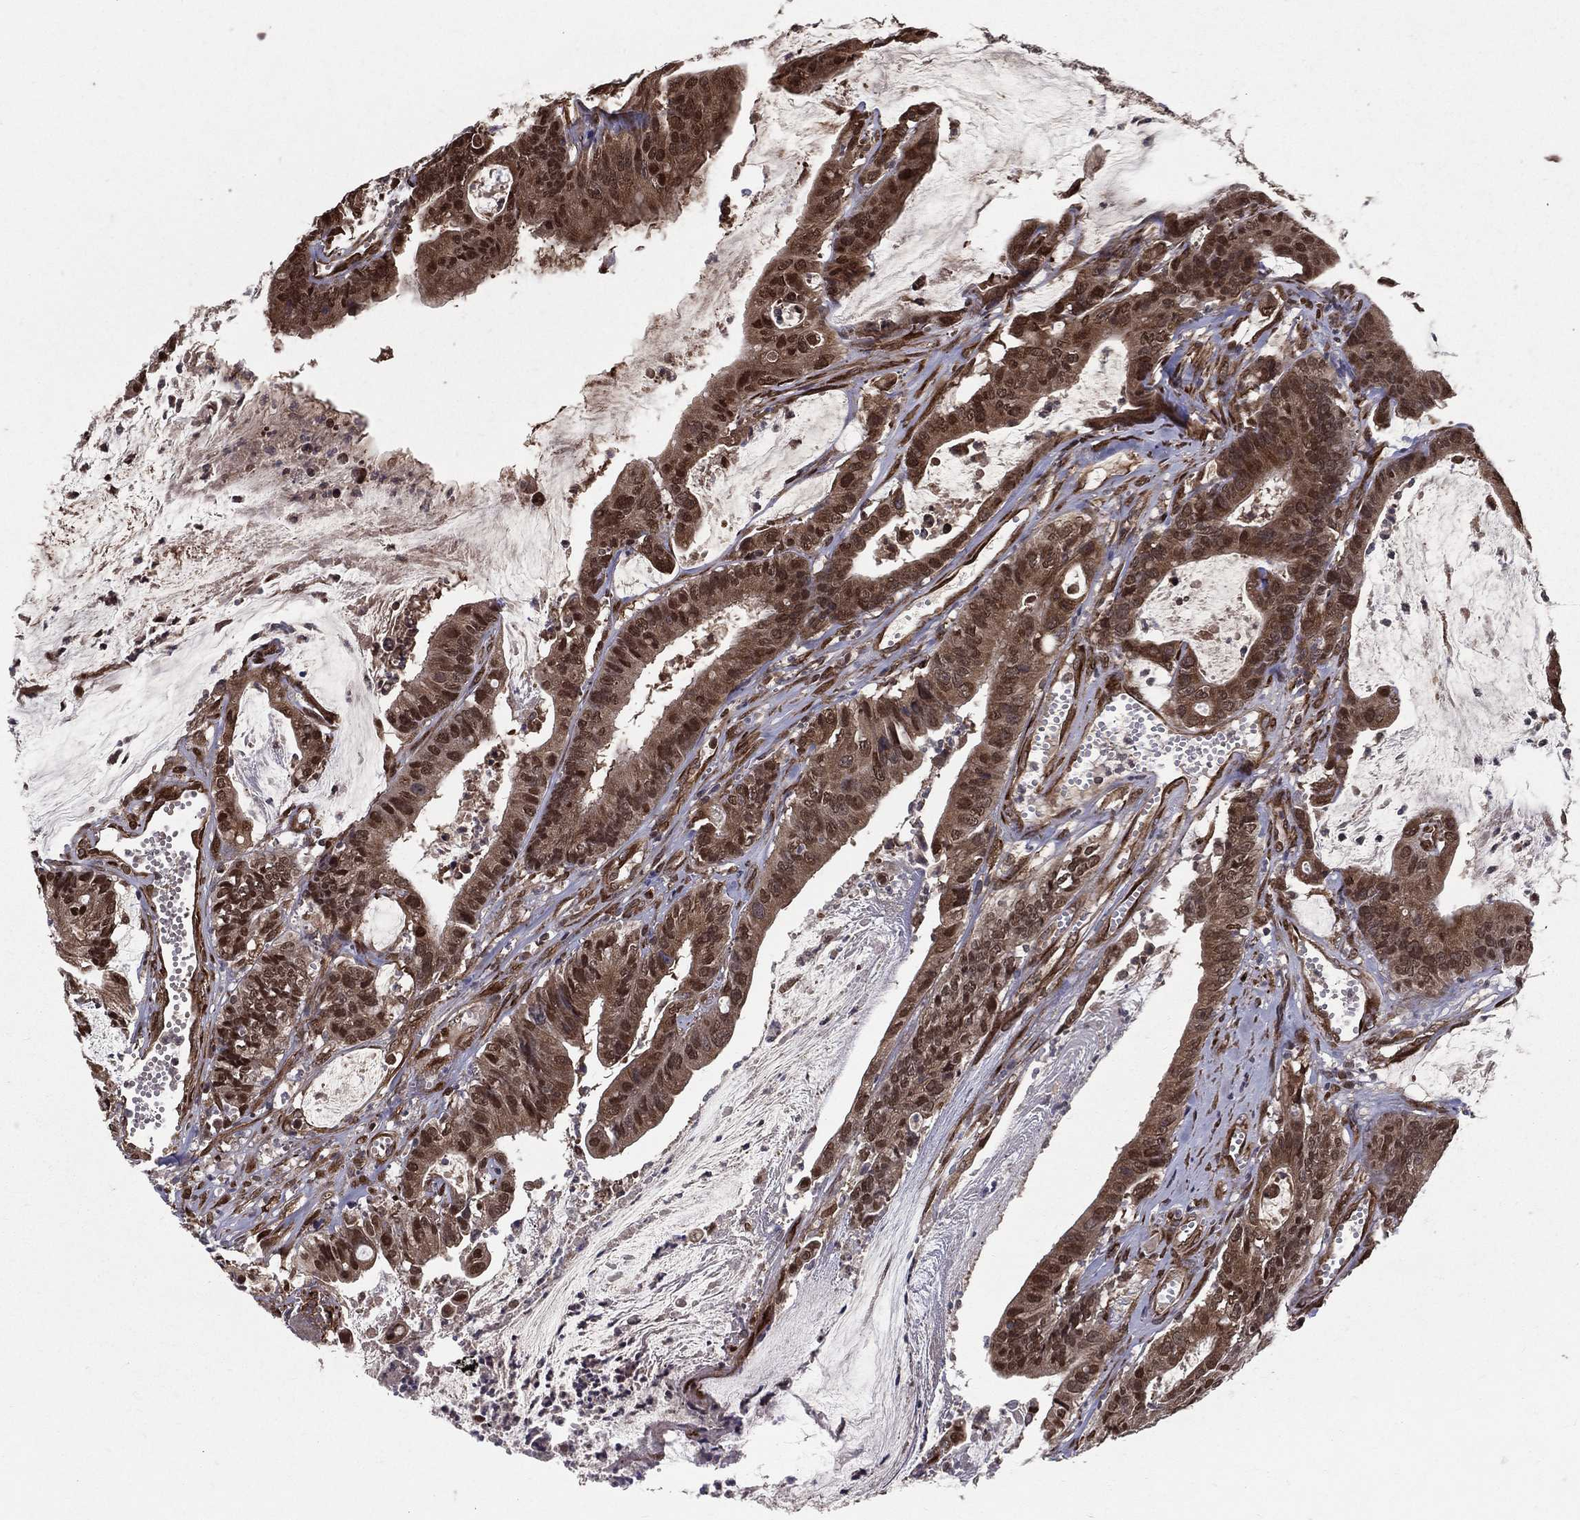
{"staining": {"intensity": "moderate", "quantity": ">75%", "location": "cytoplasmic/membranous,nuclear"}, "tissue": "colorectal cancer", "cell_type": "Tumor cells", "image_type": "cancer", "snomed": [{"axis": "morphology", "description": "Adenocarcinoma, NOS"}, {"axis": "topography", "description": "Colon"}], "caption": "Tumor cells demonstrate medium levels of moderate cytoplasmic/membranous and nuclear staining in approximately >75% of cells in adenocarcinoma (colorectal).", "gene": "CERS2", "patient": {"sex": "female", "age": 69}}